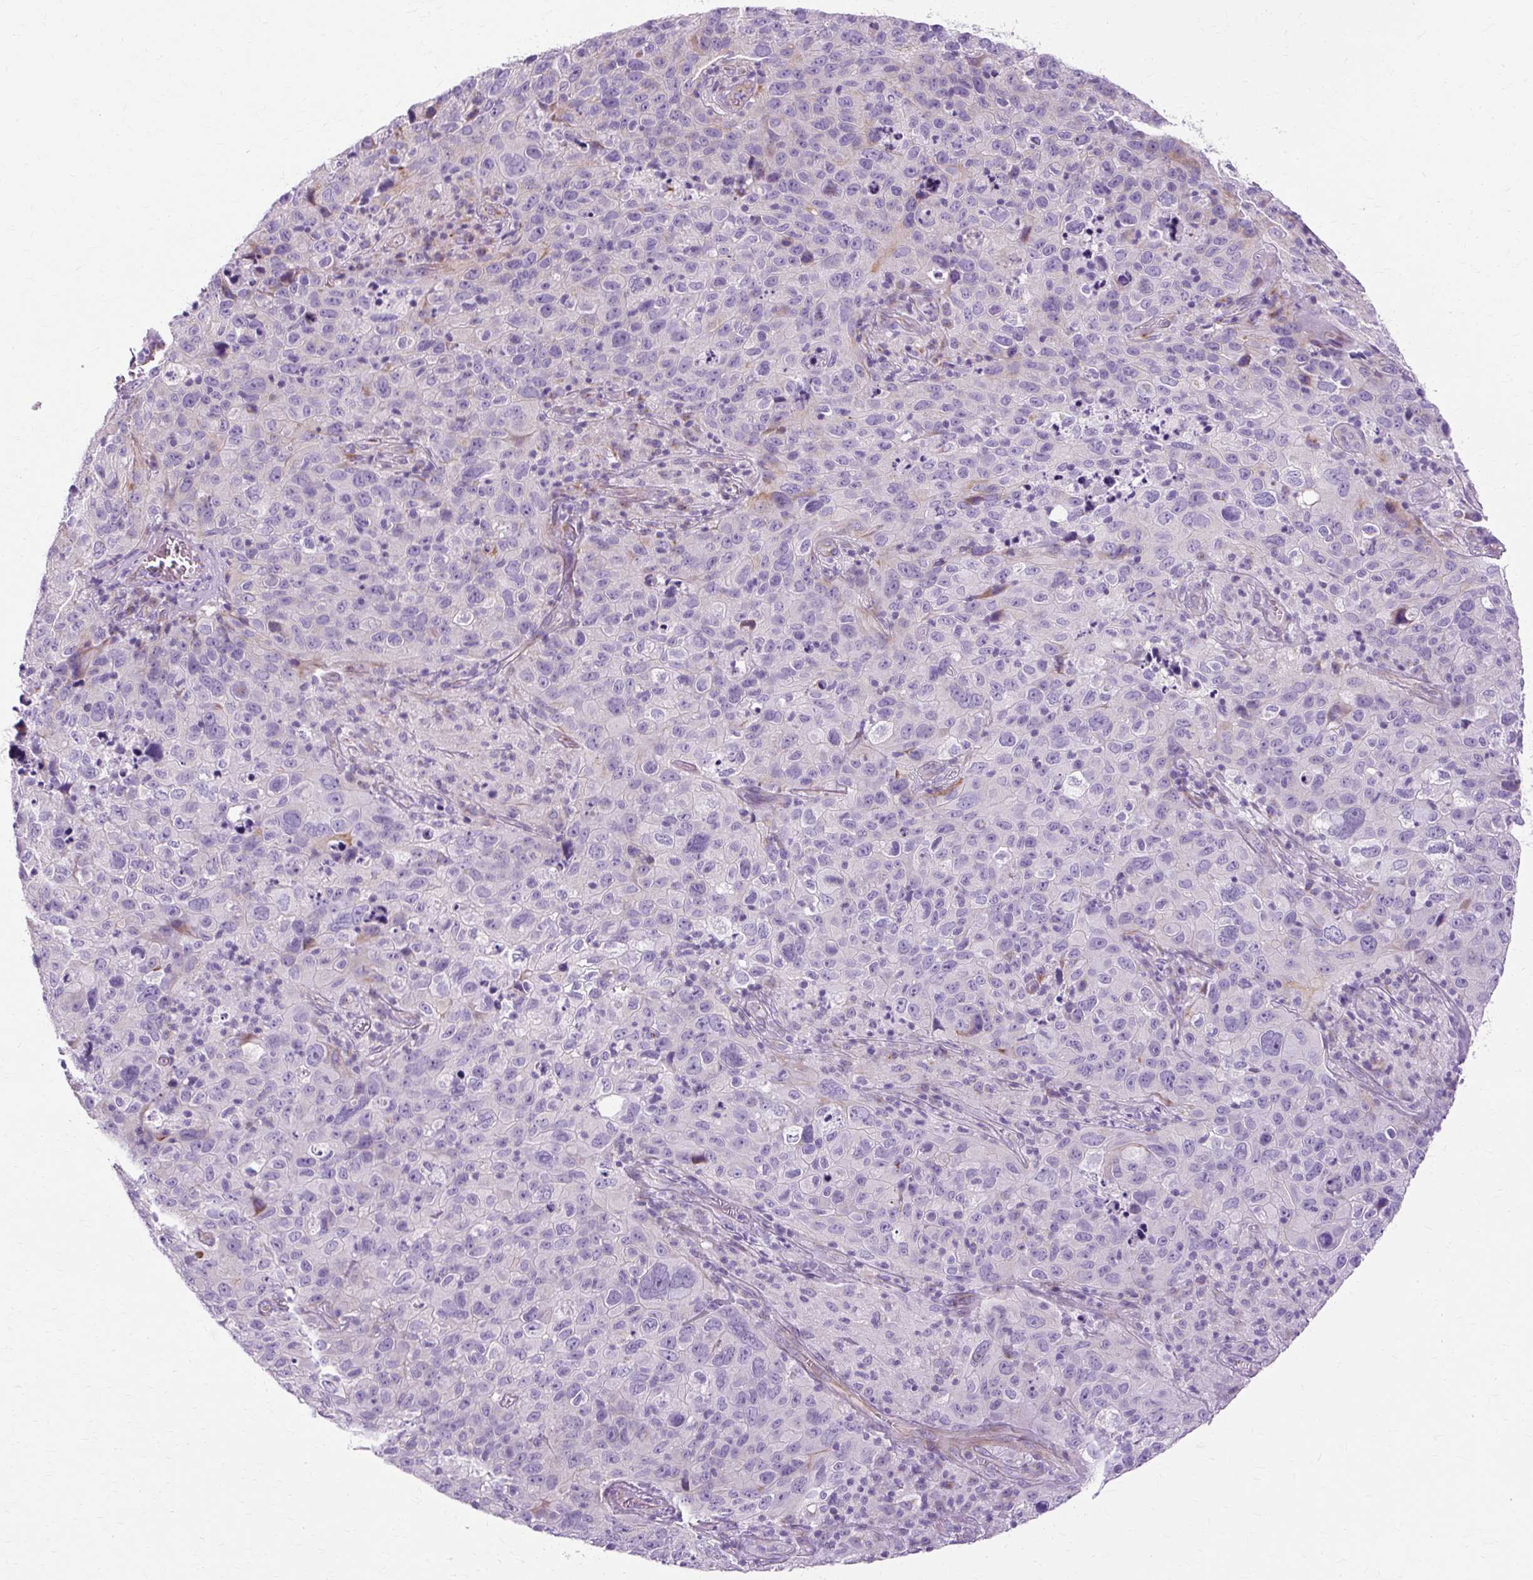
{"staining": {"intensity": "negative", "quantity": "none", "location": "none"}, "tissue": "cervical cancer", "cell_type": "Tumor cells", "image_type": "cancer", "snomed": [{"axis": "morphology", "description": "Squamous cell carcinoma, NOS"}, {"axis": "topography", "description": "Cervix"}], "caption": "The photomicrograph shows no significant staining in tumor cells of cervical squamous cell carcinoma.", "gene": "TMEM89", "patient": {"sex": "female", "age": 44}}